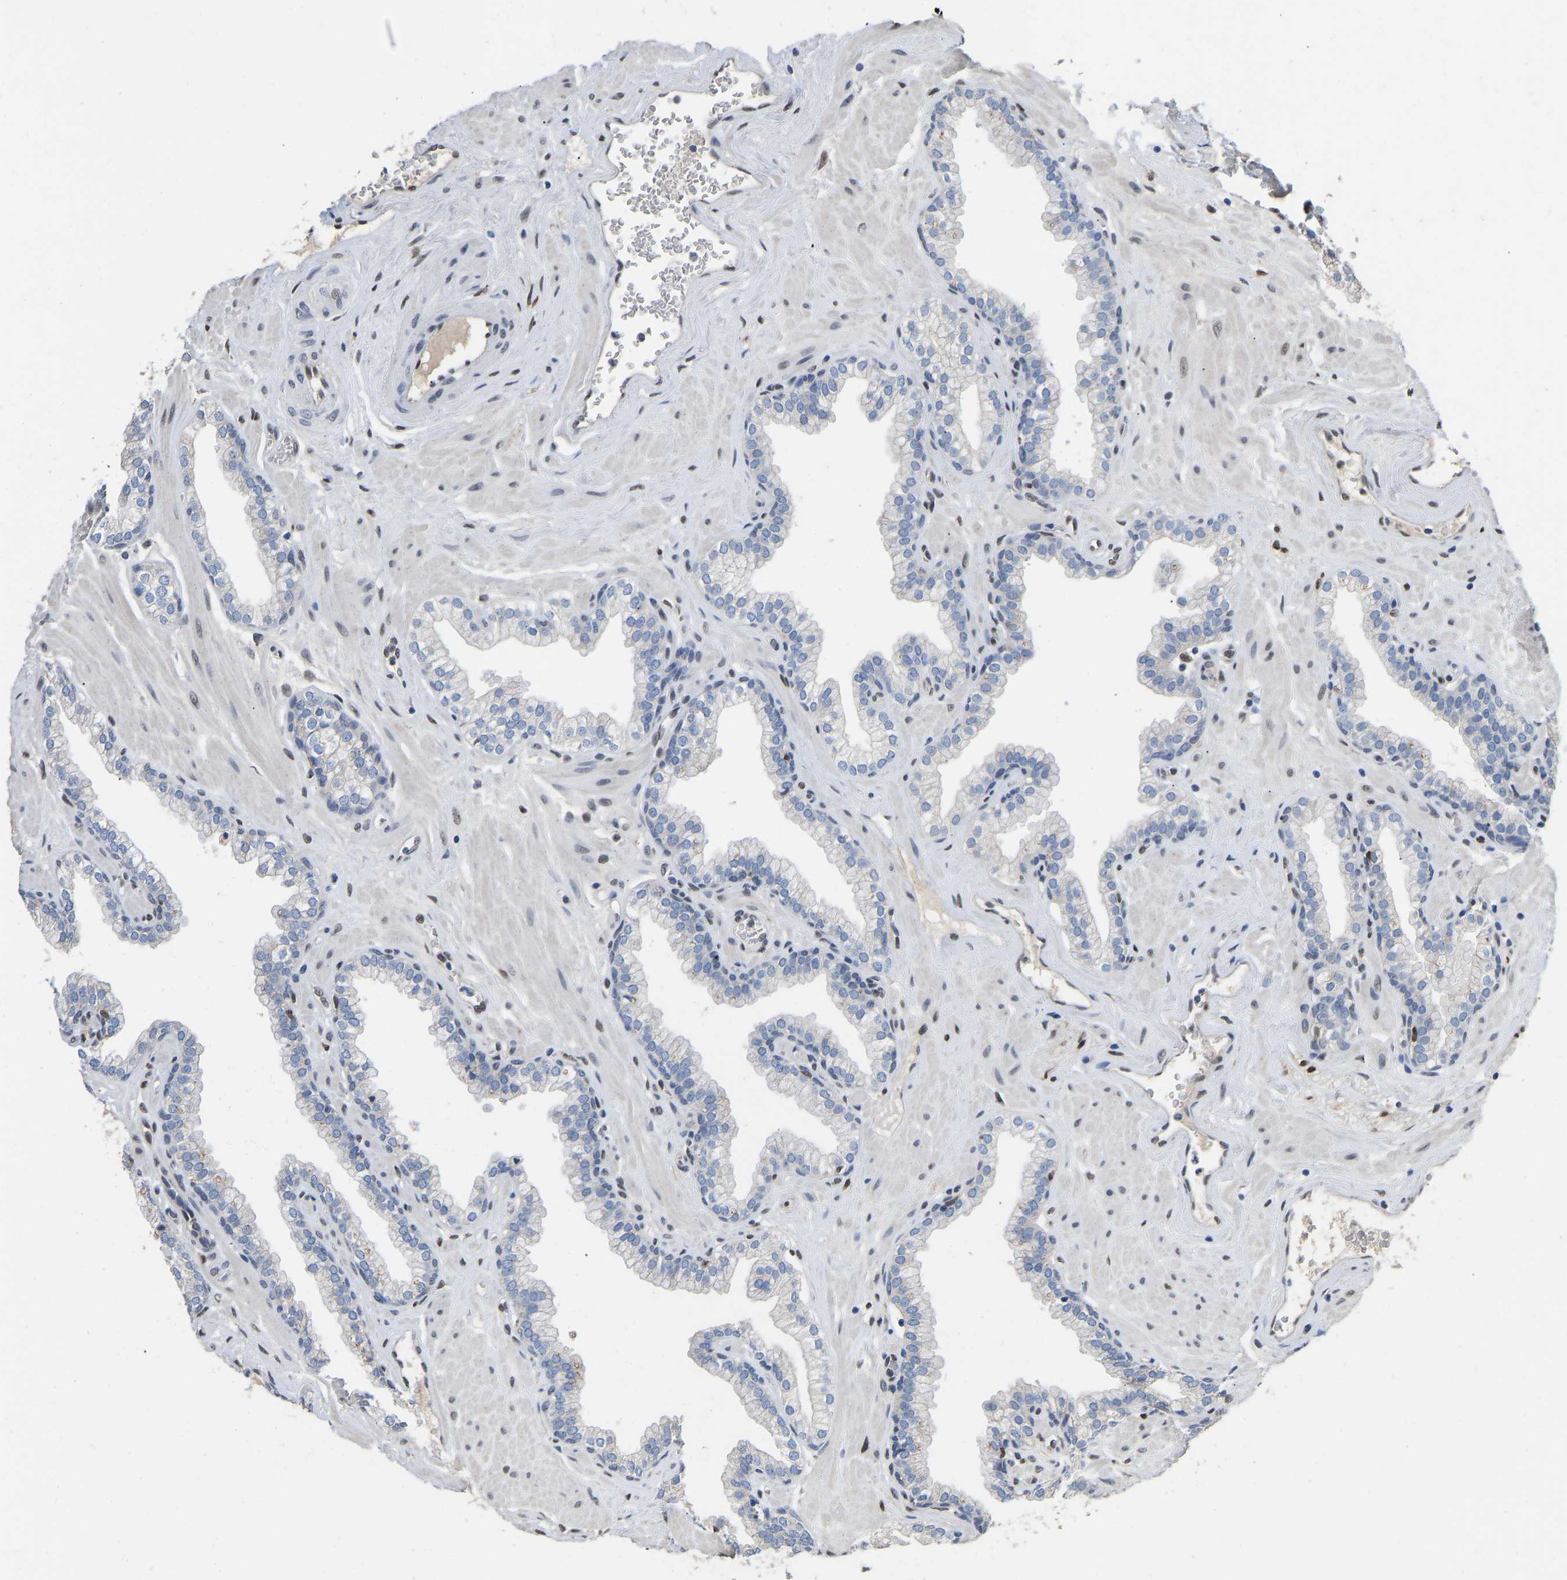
{"staining": {"intensity": "moderate", "quantity": "<25%", "location": "nuclear"}, "tissue": "prostate", "cell_type": "Glandular cells", "image_type": "normal", "snomed": [{"axis": "morphology", "description": "Normal tissue, NOS"}, {"axis": "morphology", "description": "Urothelial carcinoma, Low grade"}, {"axis": "topography", "description": "Urinary bladder"}, {"axis": "topography", "description": "Prostate"}], "caption": "Immunohistochemistry (DAB) staining of benign human prostate reveals moderate nuclear protein staining in approximately <25% of glandular cells.", "gene": "QKI", "patient": {"sex": "male", "age": 60}}